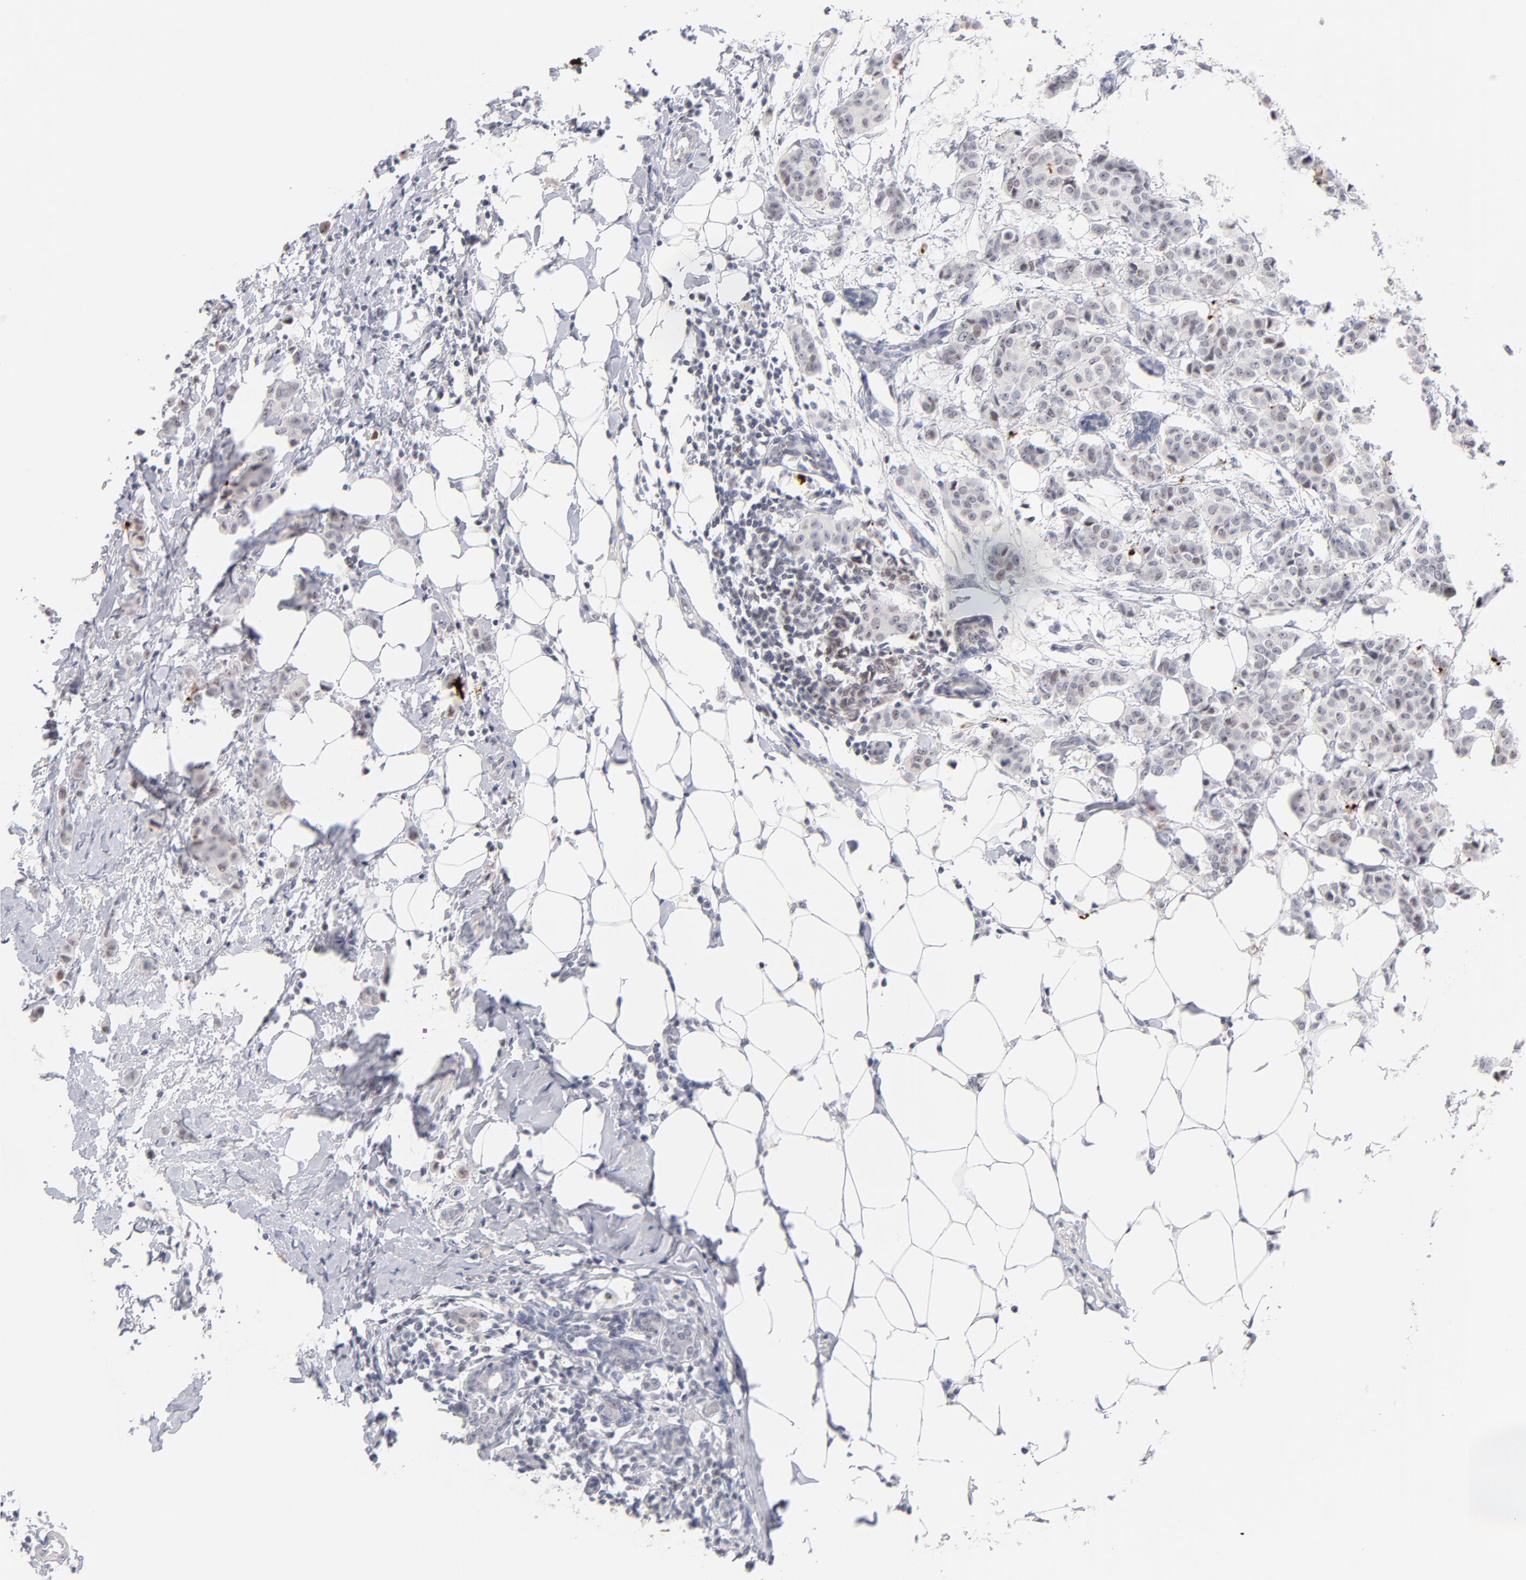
{"staining": {"intensity": "negative", "quantity": "none", "location": "none"}, "tissue": "breast cancer", "cell_type": "Tumor cells", "image_type": "cancer", "snomed": [{"axis": "morphology", "description": "Duct carcinoma"}, {"axis": "topography", "description": "Breast"}], "caption": "A micrograph of human breast cancer (invasive ductal carcinoma) is negative for staining in tumor cells.", "gene": "PARP1", "patient": {"sex": "female", "age": 40}}